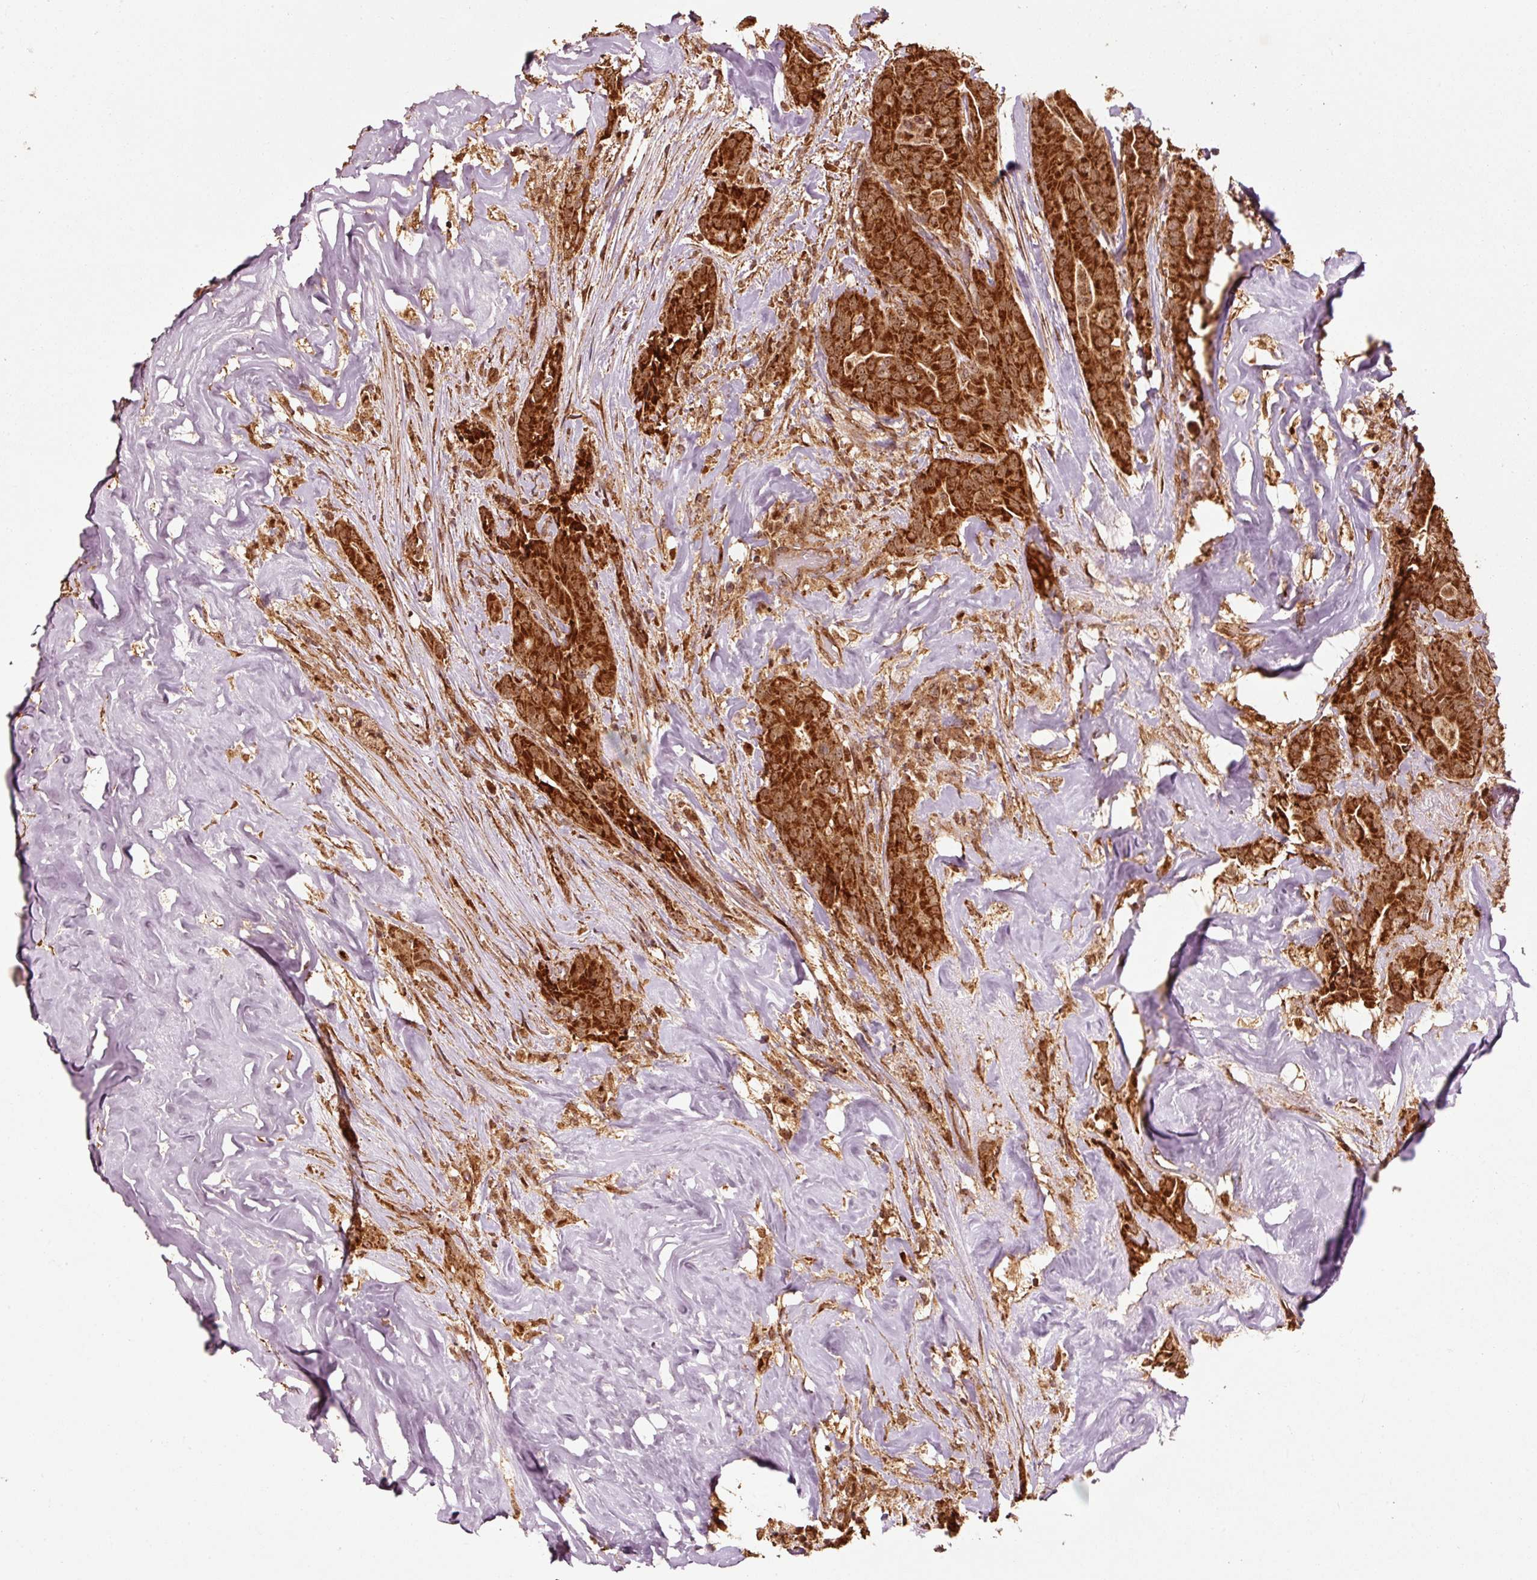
{"staining": {"intensity": "strong", "quantity": ">75%", "location": "cytoplasmic/membranous"}, "tissue": "thyroid cancer", "cell_type": "Tumor cells", "image_type": "cancer", "snomed": [{"axis": "morphology", "description": "Papillary adenocarcinoma, NOS"}, {"axis": "topography", "description": "Thyroid gland"}], "caption": "This histopathology image shows immunohistochemistry staining of thyroid cancer (papillary adenocarcinoma), with high strong cytoplasmic/membranous staining in approximately >75% of tumor cells.", "gene": "MRPL16", "patient": {"sex": "male", "age": 61}}